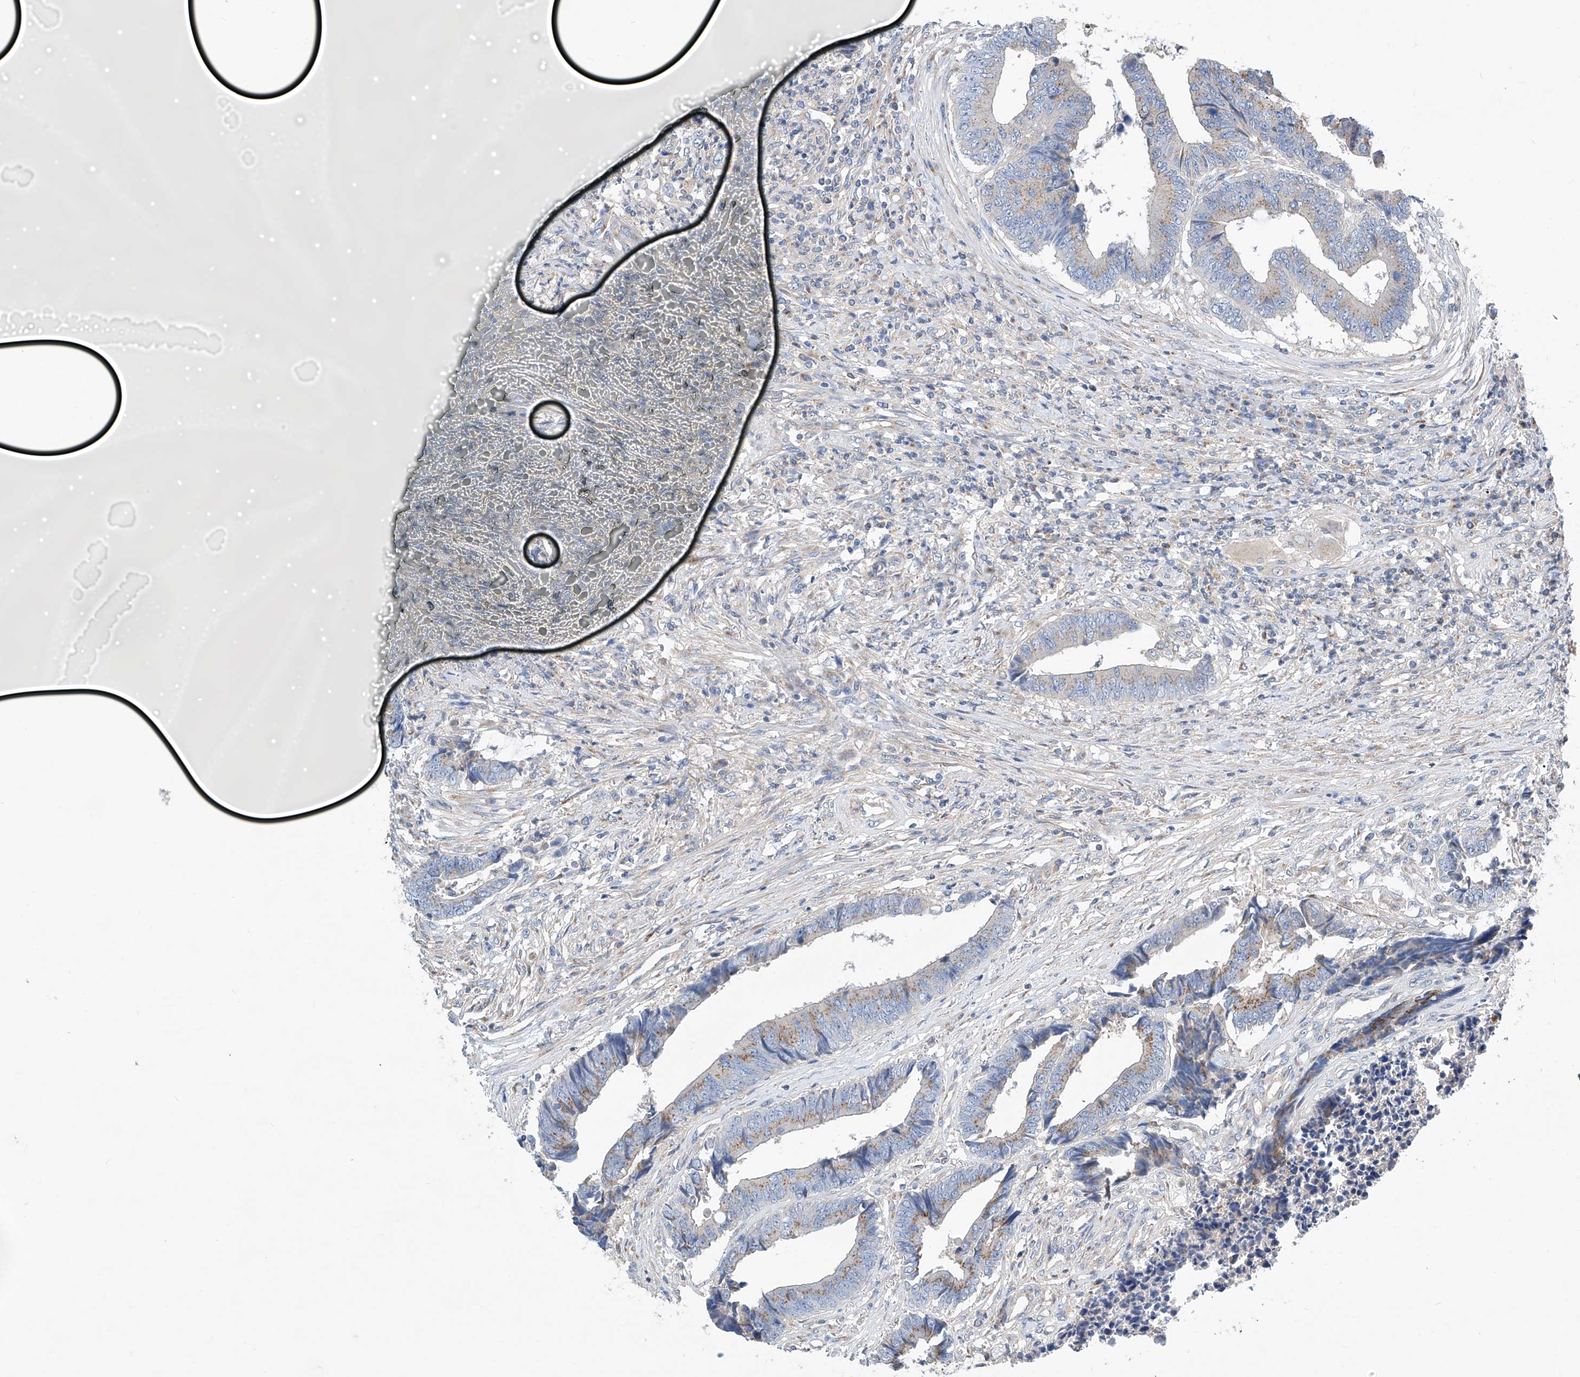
{"staining": {"intensity": "weak", "quantity": "25%-75%", "location": "cytoplasmic/membranous"}, "tissue": "colorectal cancer", "cell_type": "Tumor cells", "image_type": "cancer", "snomed": [{"axis": "morphology", "description": "Adenocarcinoma, NOS"}, {"axis": "topography", "description": "Rectum"}], "caption": "Approximately 25%-75% of tumor cells in colorectal adenocarcinoma reveal weak cytoplasmic/membranous protein positivity as visualized by brown immunohistochemical staining.", "gene": "SLC22A7", "patient": {"sex": "male", "age": 84}}